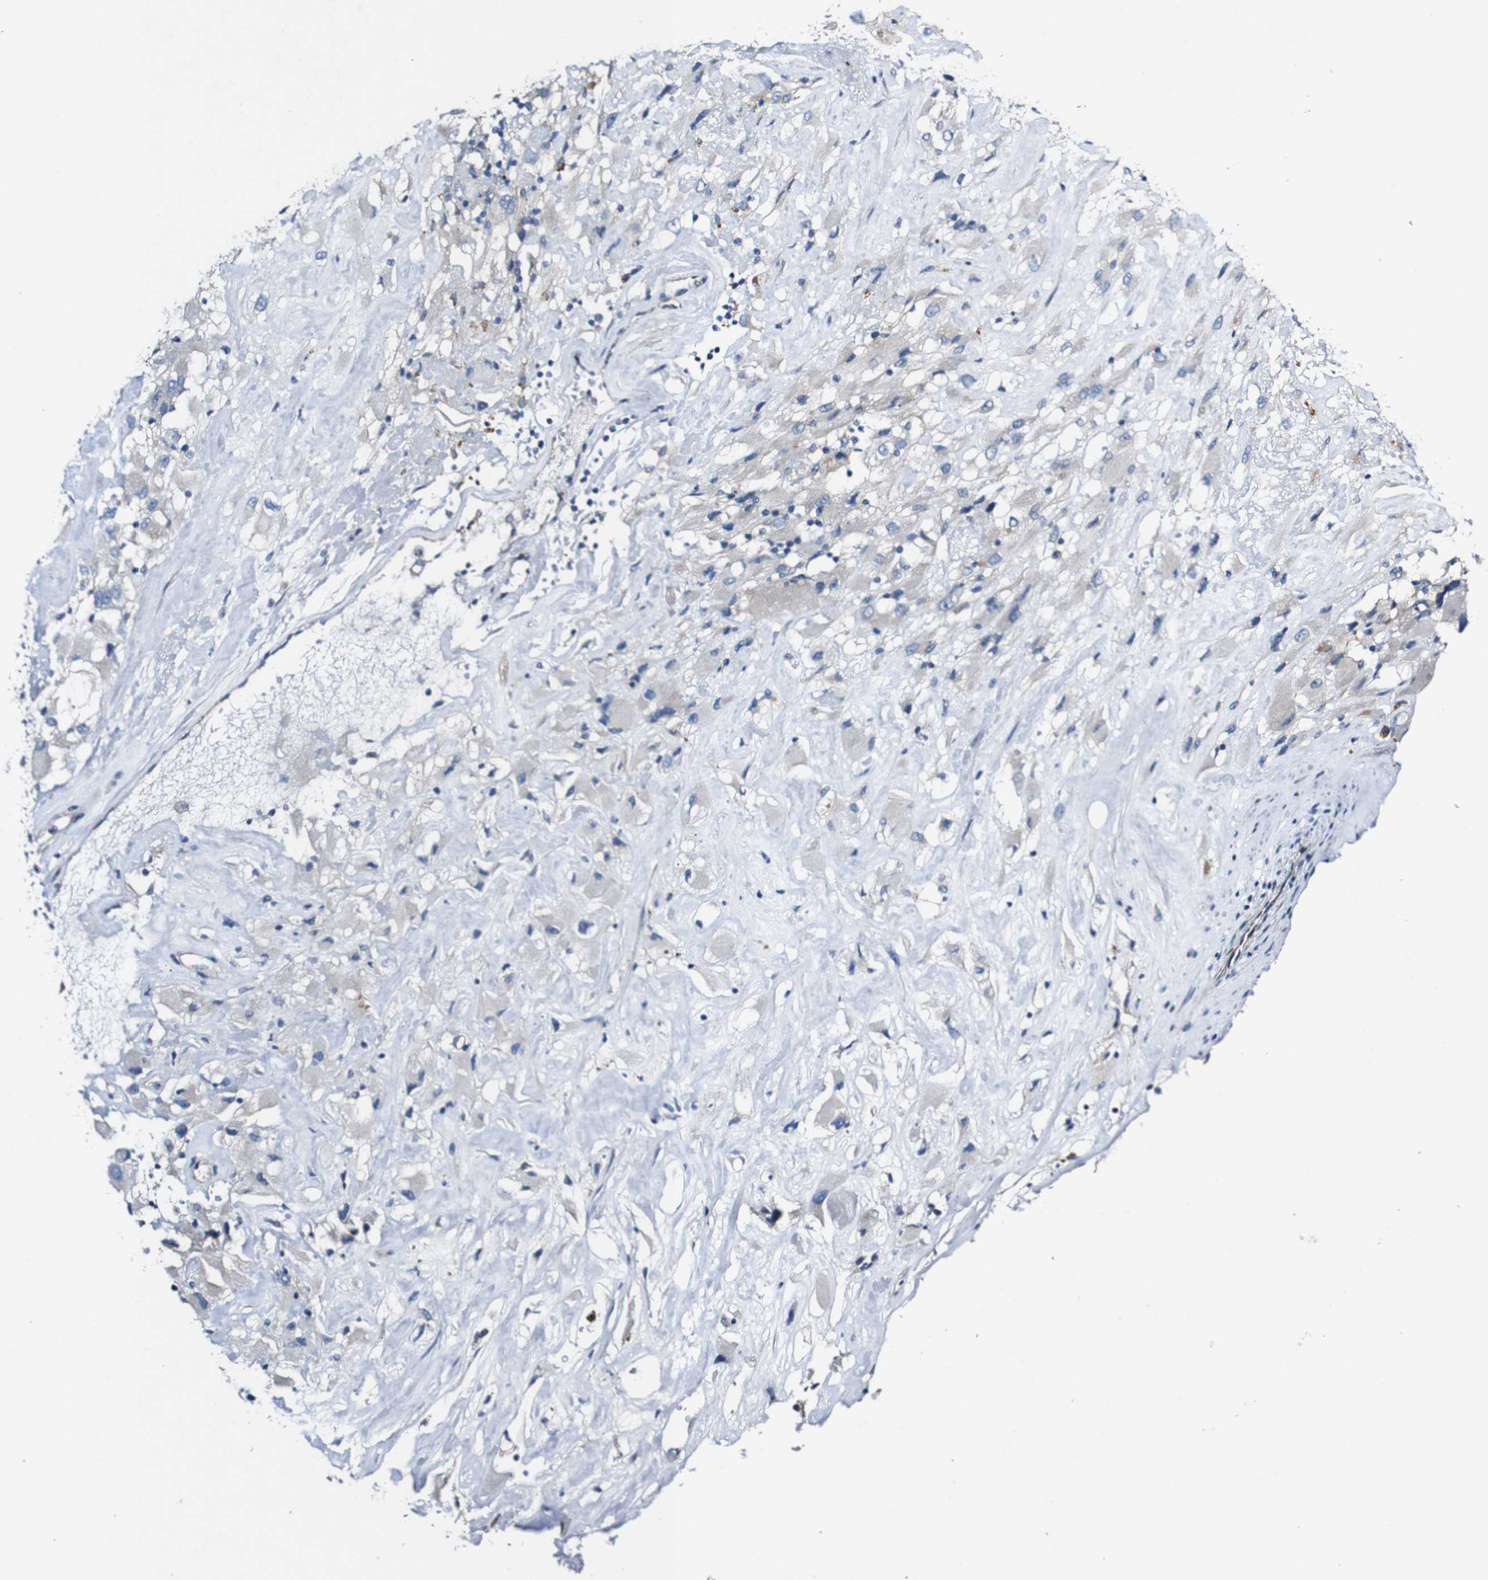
{"staining": {"intensity": "negative", "quantity": "none", "location": "none"}, "tissue": "renal cancer", "cell_type": "Tumor cells", "image_type": "cancer", "snomed": [{"axis": "morphology", "description": "Adenocarcinoma, NOS"}, {"axis": "topography", "description": "Kidney"}], "caption": "Renal cancer (adenocarcinoma) was stained to show a protein in brown. There is no significant positivity in tumor cells.", "gene": "GRAMD1A", "patient": {"sex": "female", "age": 52}}